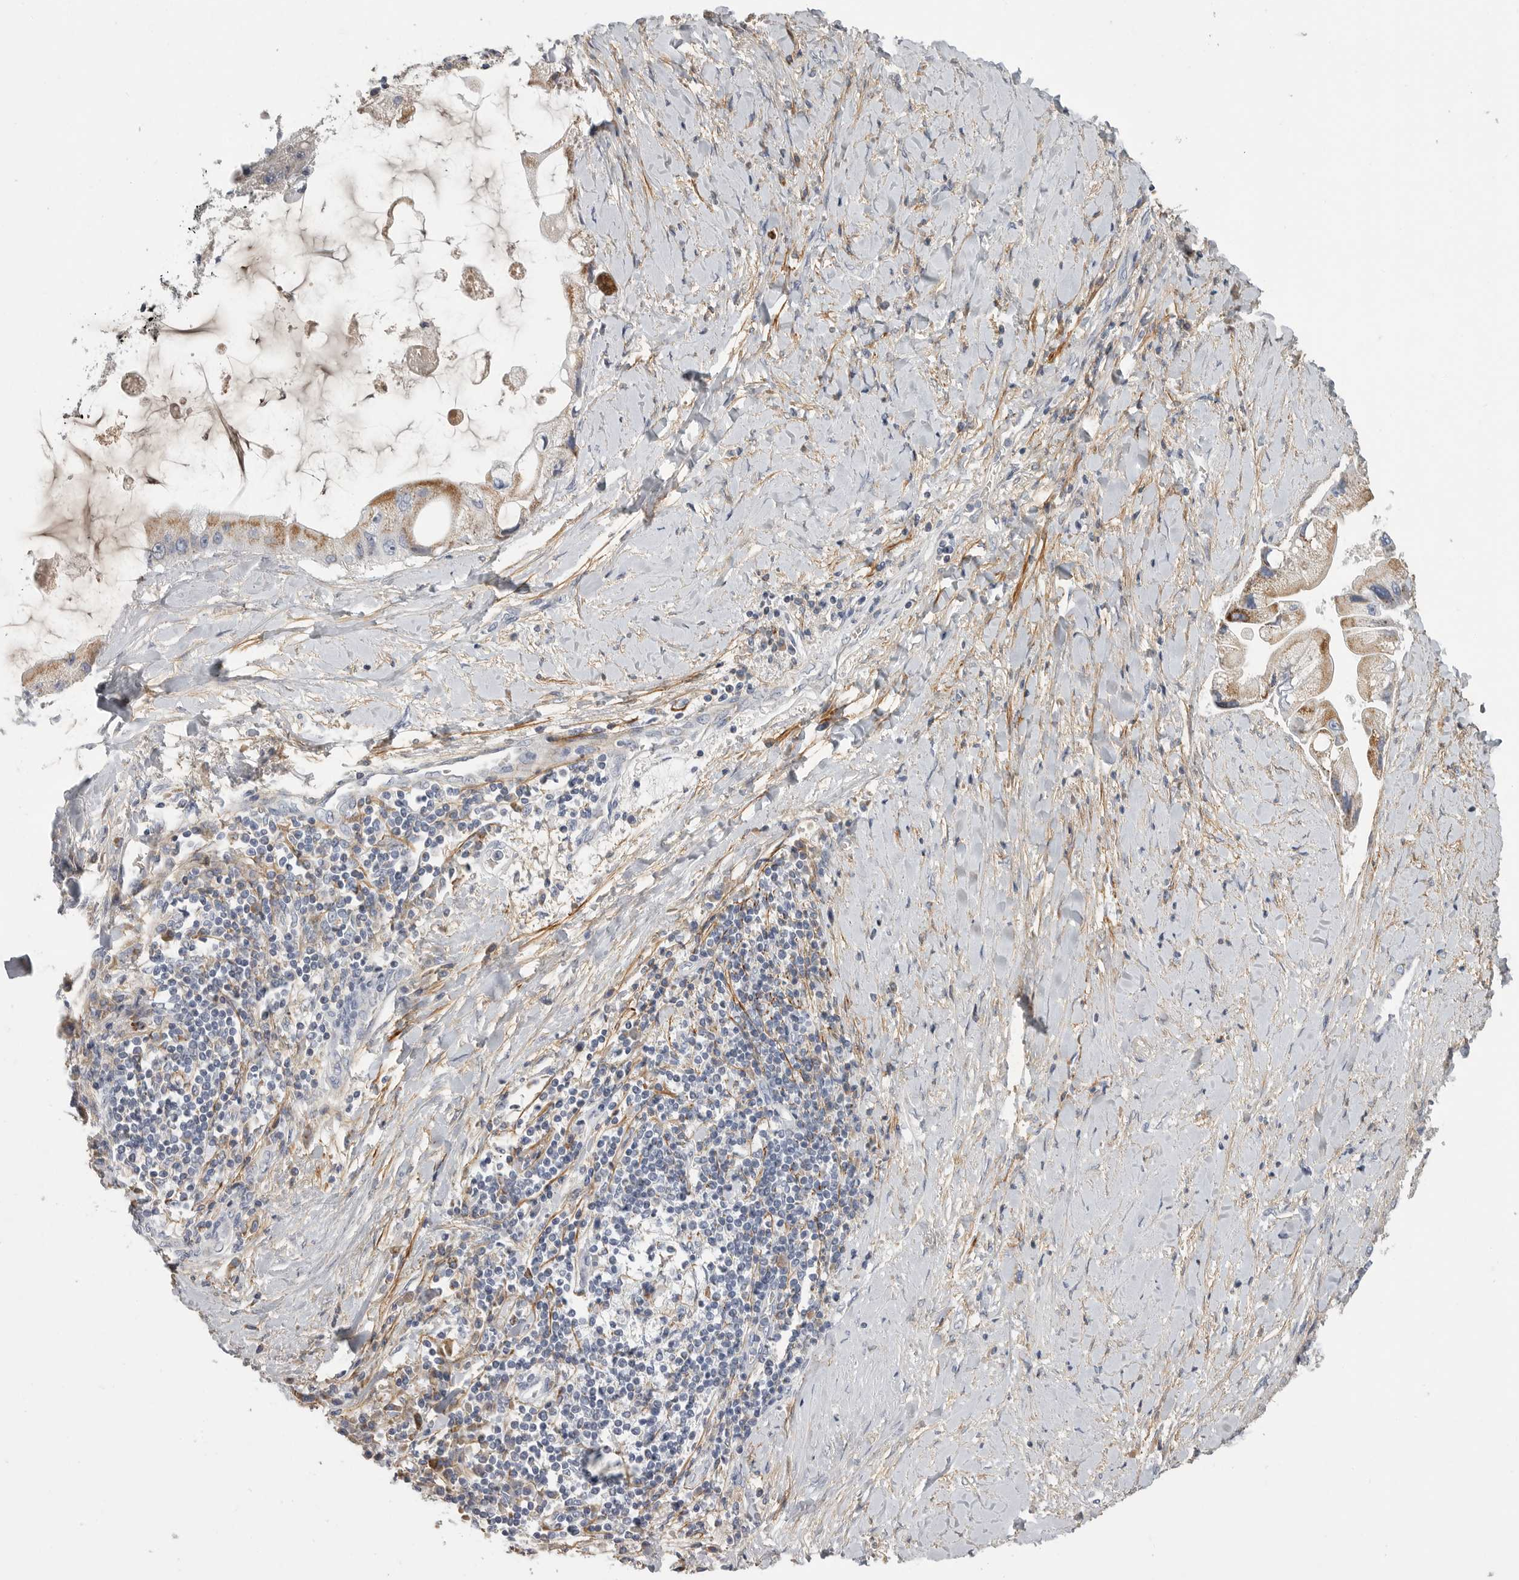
{"staining": {"intensity": "moderate", "quantity": ">75%", "location": "cytoplasmic/membranous"}, "tissue": "liver cancer", "cell_type": "Tumor cells", "image_type": "cancer", "snomed": [{"axis": "morphology", "description": "Cholangiocarcinoma"}, {"axis": "topography", "description": "Liver"}], "caption": "This micrograph reveals immunohistochemistry (IHC) staining of cholangiocarcinoma (liver), with medium moderate cytoplasmic/membranous expression in about >75% of tumor cells.", "gene": "SDC3", "patient": {"sex": "male", "age": 50}}